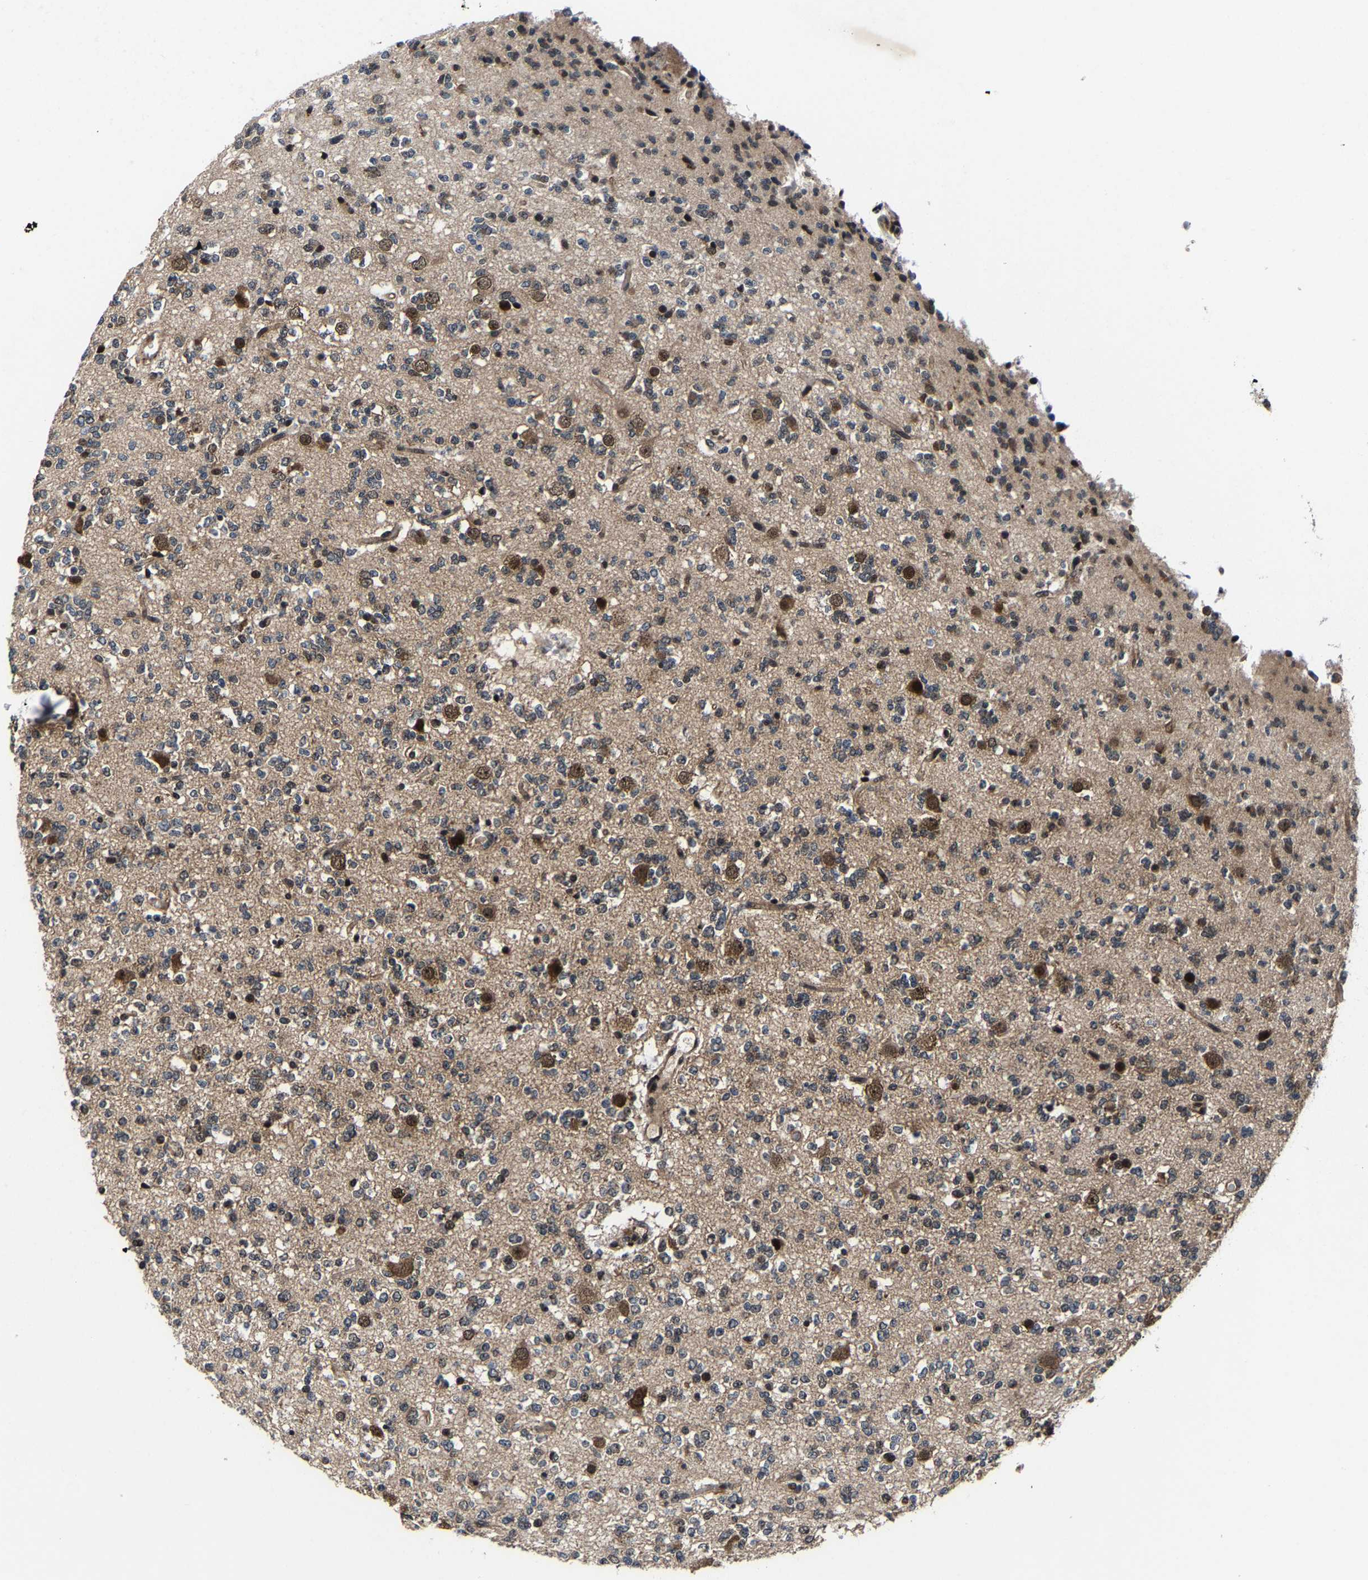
{"staining": {"intensity": "moderate", "quantity": "<25%", "location": "nuclear"}, "tissue": "glioma", "cell_type": "Tumor cells", "image_type": "cancer", "snomed": [{"axis": "morphology", "description": "Glioma, malignant, Low grade"}, {"axis": "topography", "description": "Brain"}], "caption": "An immunohistochemistry (IHC) image of neoplastic tissue is shown. Protein staining in brown highlights moderate nuclear positivity in glioma within tumor cells. Using DAB (brown) and hematoxylin (blue) stains, captured at high magnification using brightfield microscopy.", "gene": "ZCCHC7", "patient": {"sex": "male", "age": 38}}